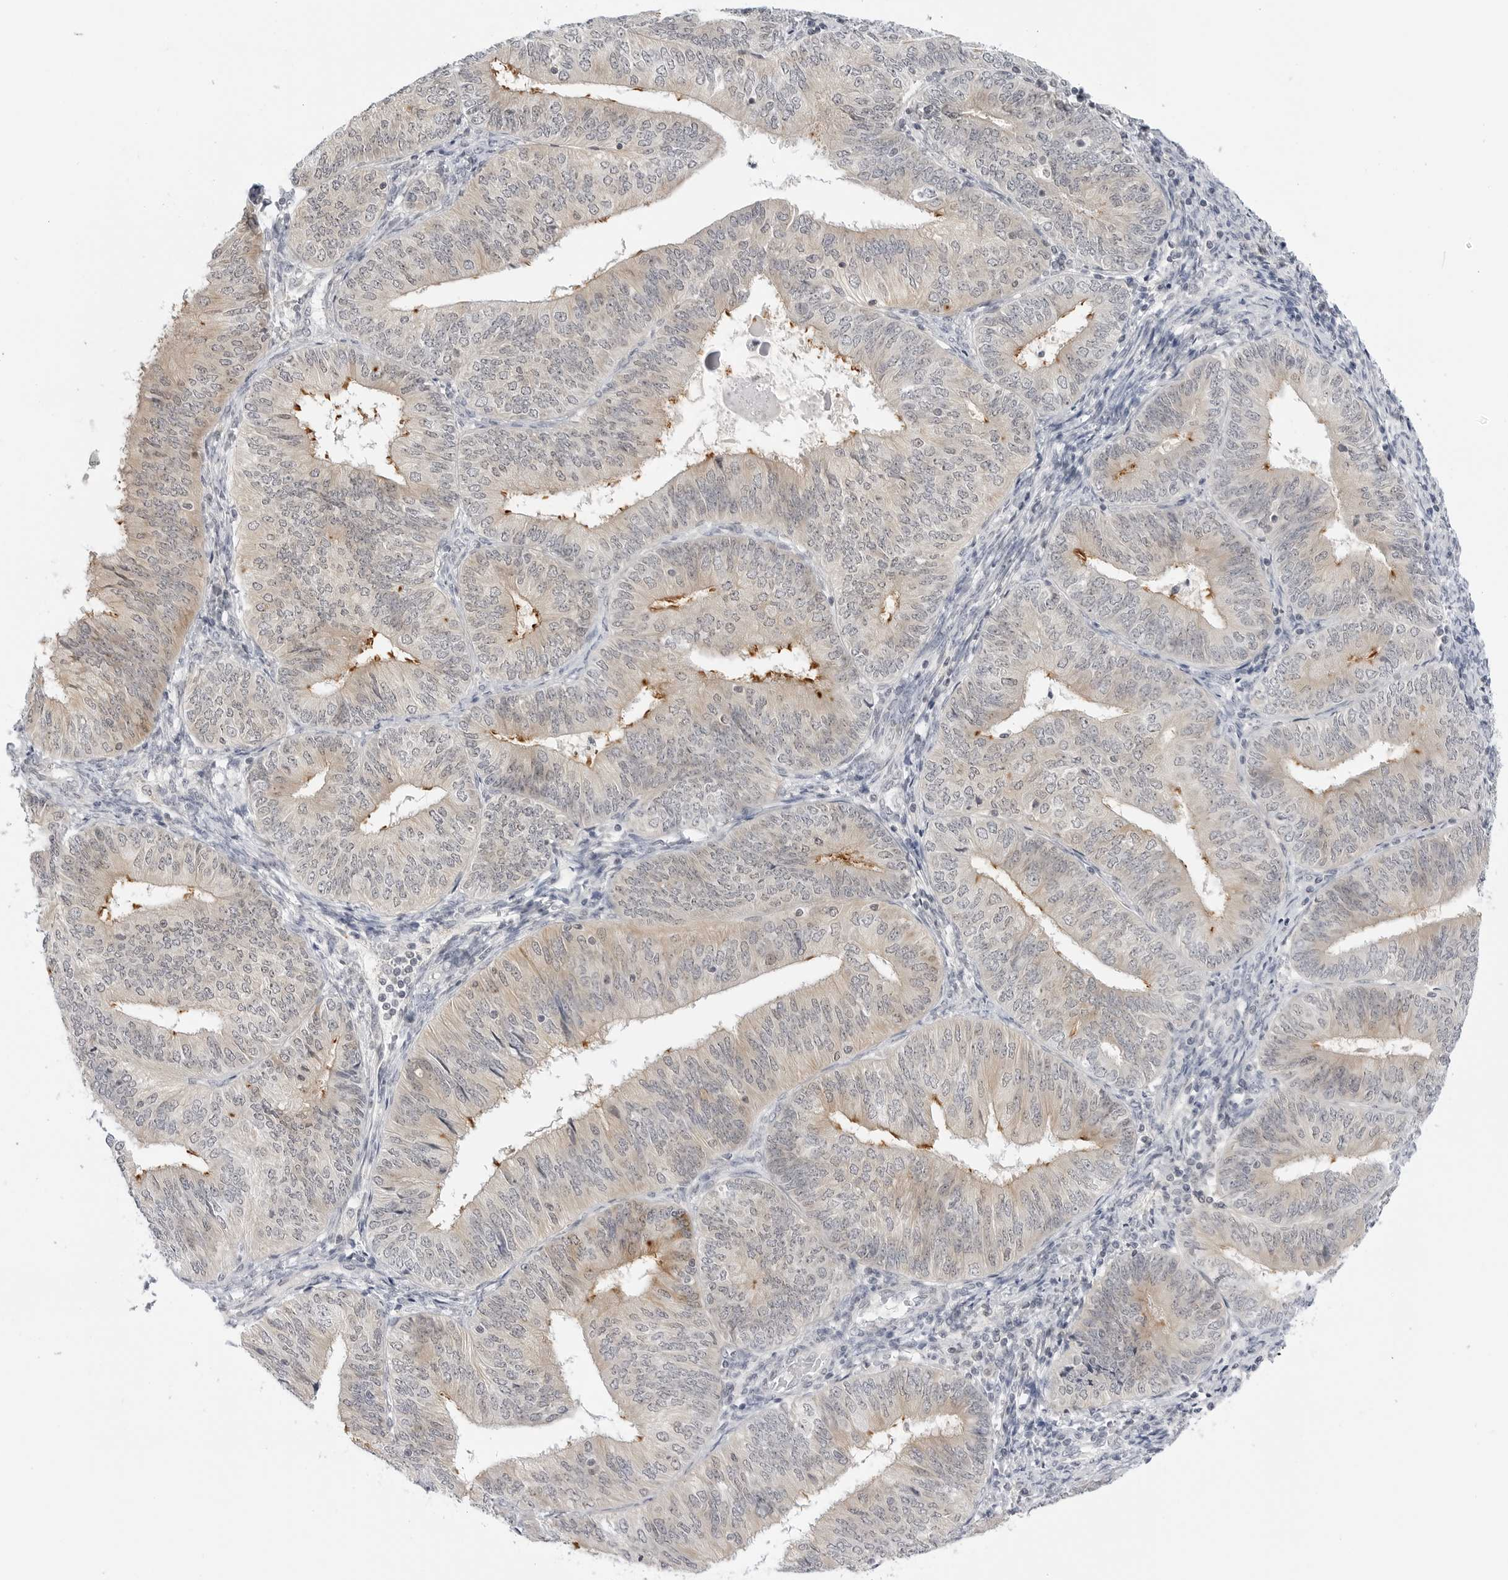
{"staining": {"intensity": "moderate", "quantity": "<25%", "location": "cytoplasmic/membranous"}, "tissue": "endometrial cancer", "cell_type": "Tumor cells", "image_type": "cancer", "snomed": [{"axis": "morphology", "description": "Adenocarcinoma, NOS"}, {"axis": "topography", "description": "Endometrium"}], "caption": "A photomicrograph showing moderate cytoplasmic/membranous expression in approximately <25% of tumor cells in endometrial cancer (adenocarcinoma), as visualized by brown immunohistochemical staining.", "gene": "MAP2K5", "patient": {"sex": "female", "age": 58}}